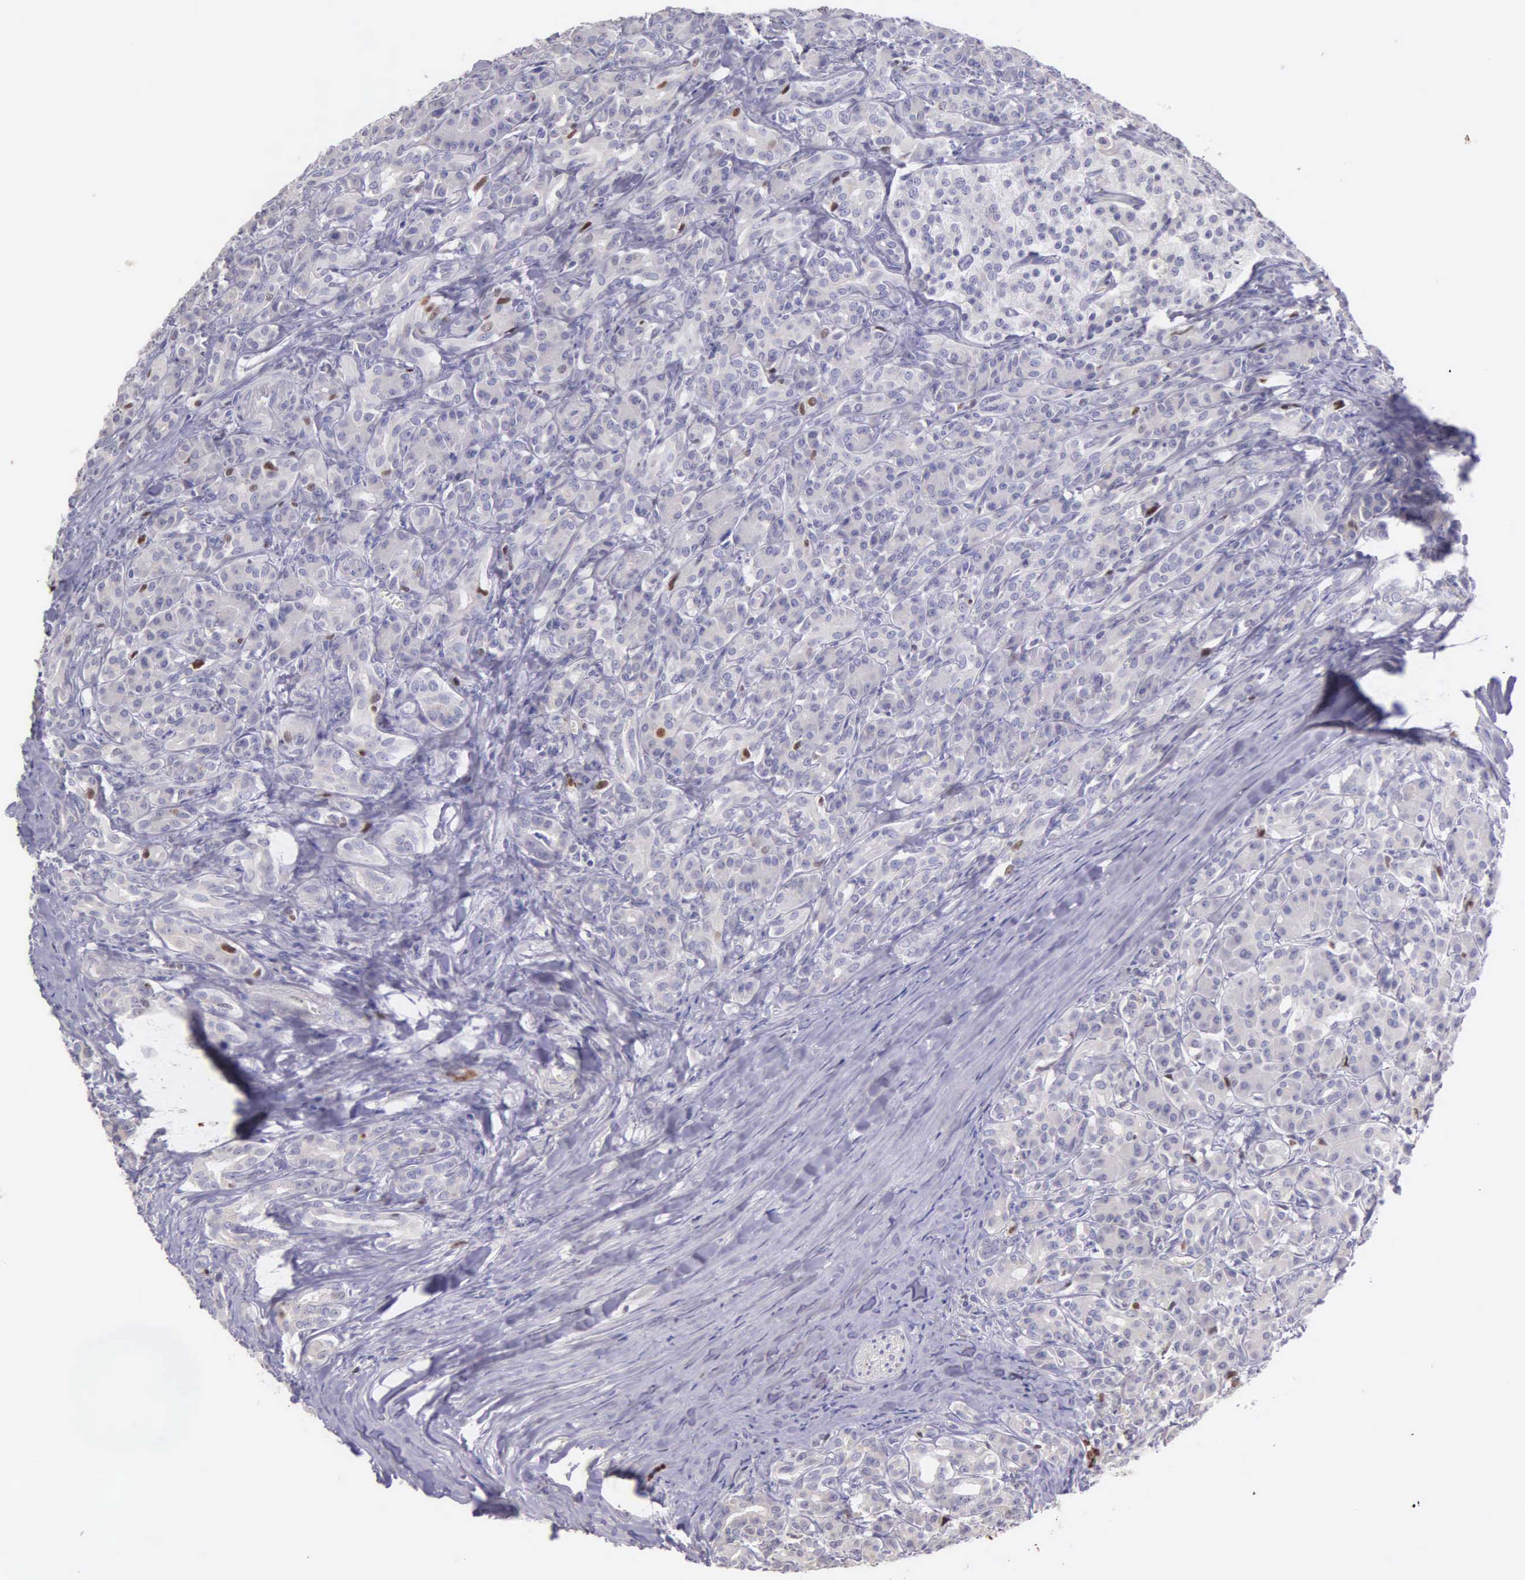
{"staining": {"intensity": "strong", "quantity": "<25%", "location": "nuclear"}, "tissue": "pancreas", "cell_type": "Exocrine glandular cells", "image_type": "normal", "snomed": [{"axis": "morphology", "description": "Normal tissue, NOS"}, {"axis": "topography", "description": "Lymph node"}, {"axis": "topography", "description": "Pancreas"}], "caption": "Brown immunohistochemical staining in normal pancreas displays strong nuclear positivity in about <25% of exocrine glandular cells.", "gene": "MCM5", "patient": {"sex": "male", "age": 59}}